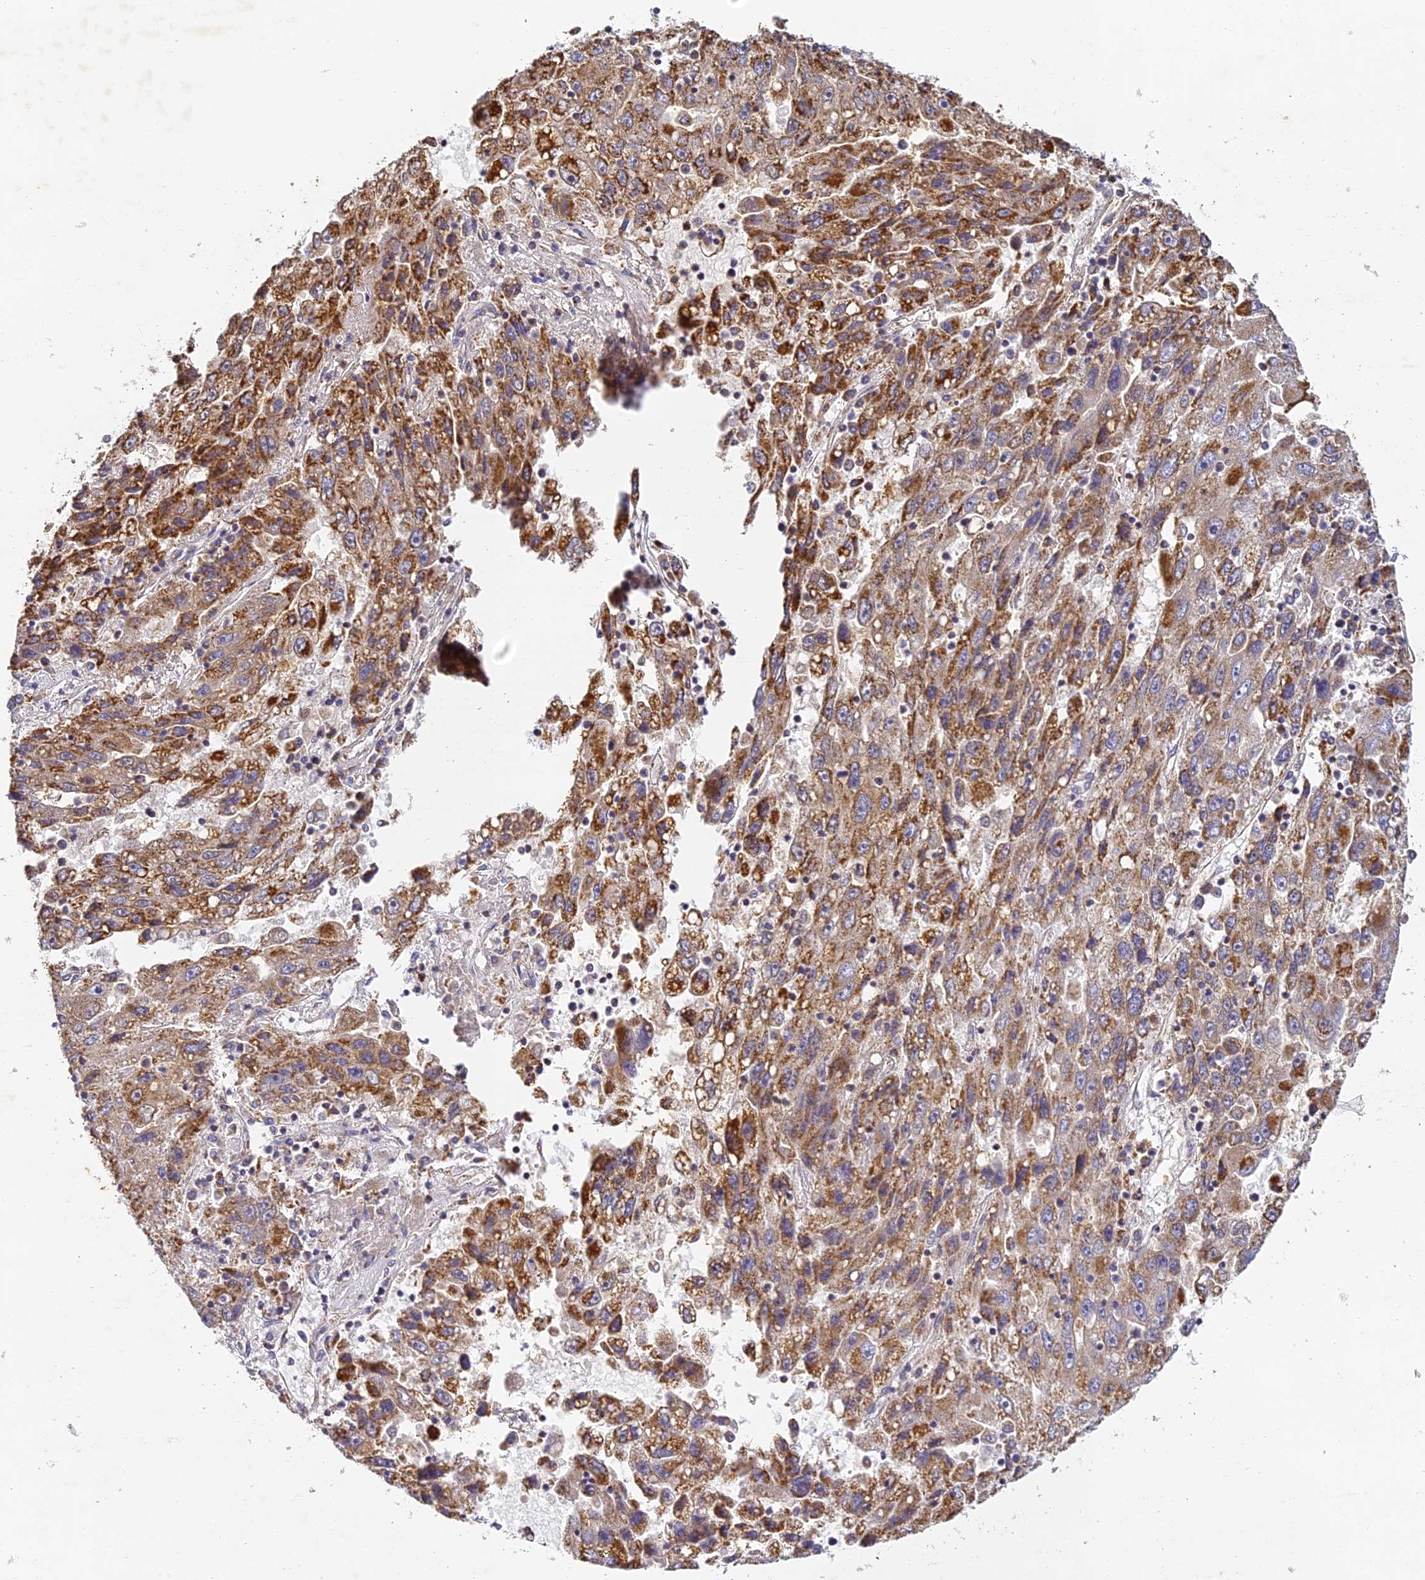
{"staining": {"intensity": "strong", "quantity": ">75%", "location": "cytoplasmic/membranous"}, "tissue": "liver cancer", "cell_type": "Tumor cells", "image_type": "cancer", "snomed": [{"axis": "morphology", "description": "Carcinoma, Hepatocellular, NOS"}, {"axis": "topography", "description": "Liver"}], "caption": "An immunohistochemistry photomicrograph of neoplastic tissue is shown. Protein staining in brown labels strong cytoplasmic/membranous positivity in liver cancer (hepatocellular carcinoma) within tumor cells.", "gene": "DONSON", "patient": {"sex": "male", "age": 49}}